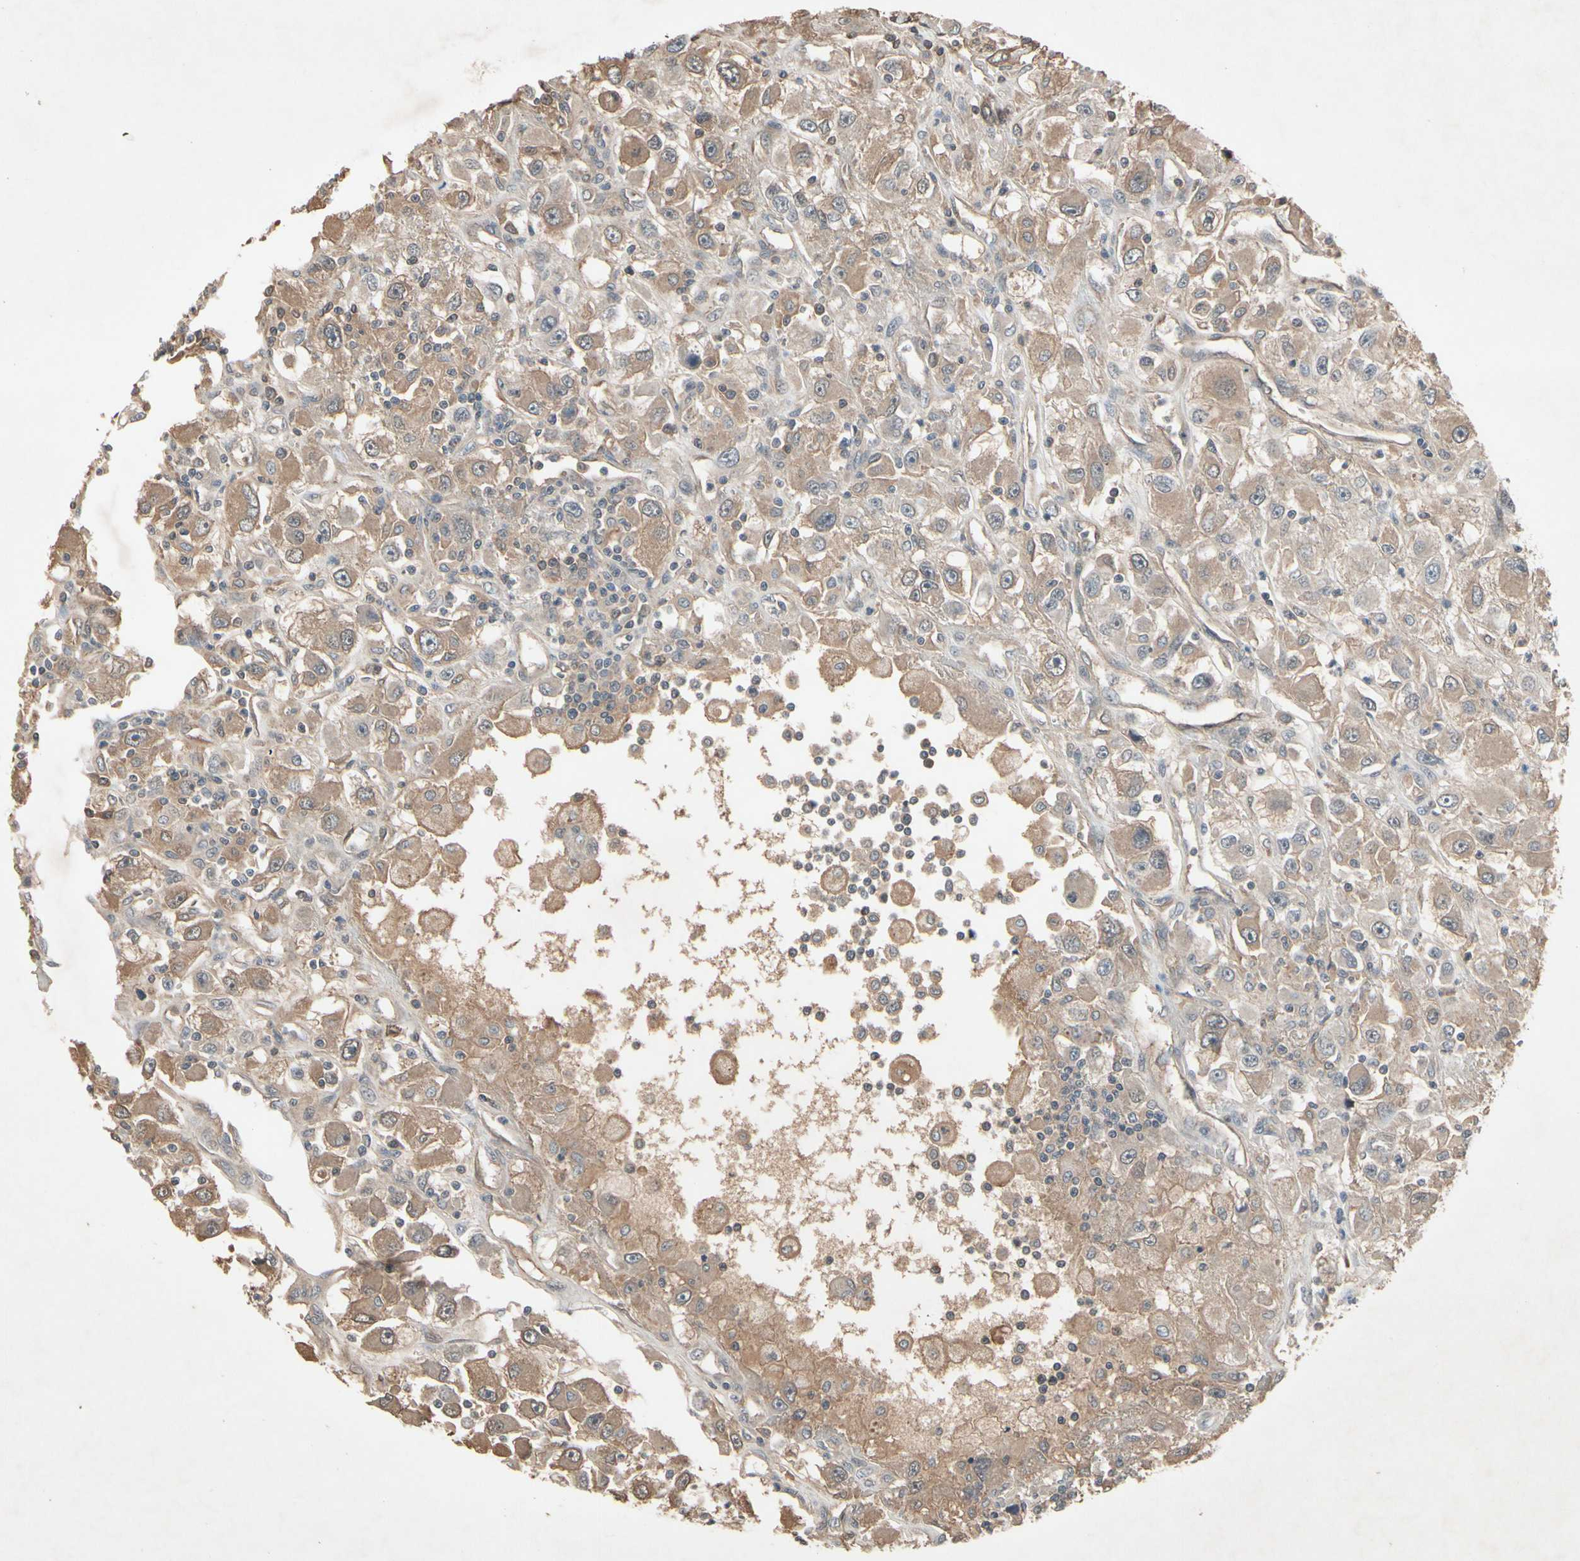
{"staining": {"intensity": "moderate", "quantity": ">75%", "location": "none"}, "tissue": "renal cancer", "cell_type": "Tumor cells", "image_type": "cancer", "snomed": [{"axis": "morphology", "description": "Adenocarcinoma, NOS"}, {"axis": "topography", "description": "Kidney"}], "caption": "Protein expression analysis of human adenocarcinoma (renal) reveals moderate None expression in about >75% of tumor cells.", "gene": "NSF", "patient": {"sex": "female", "age": 52}}